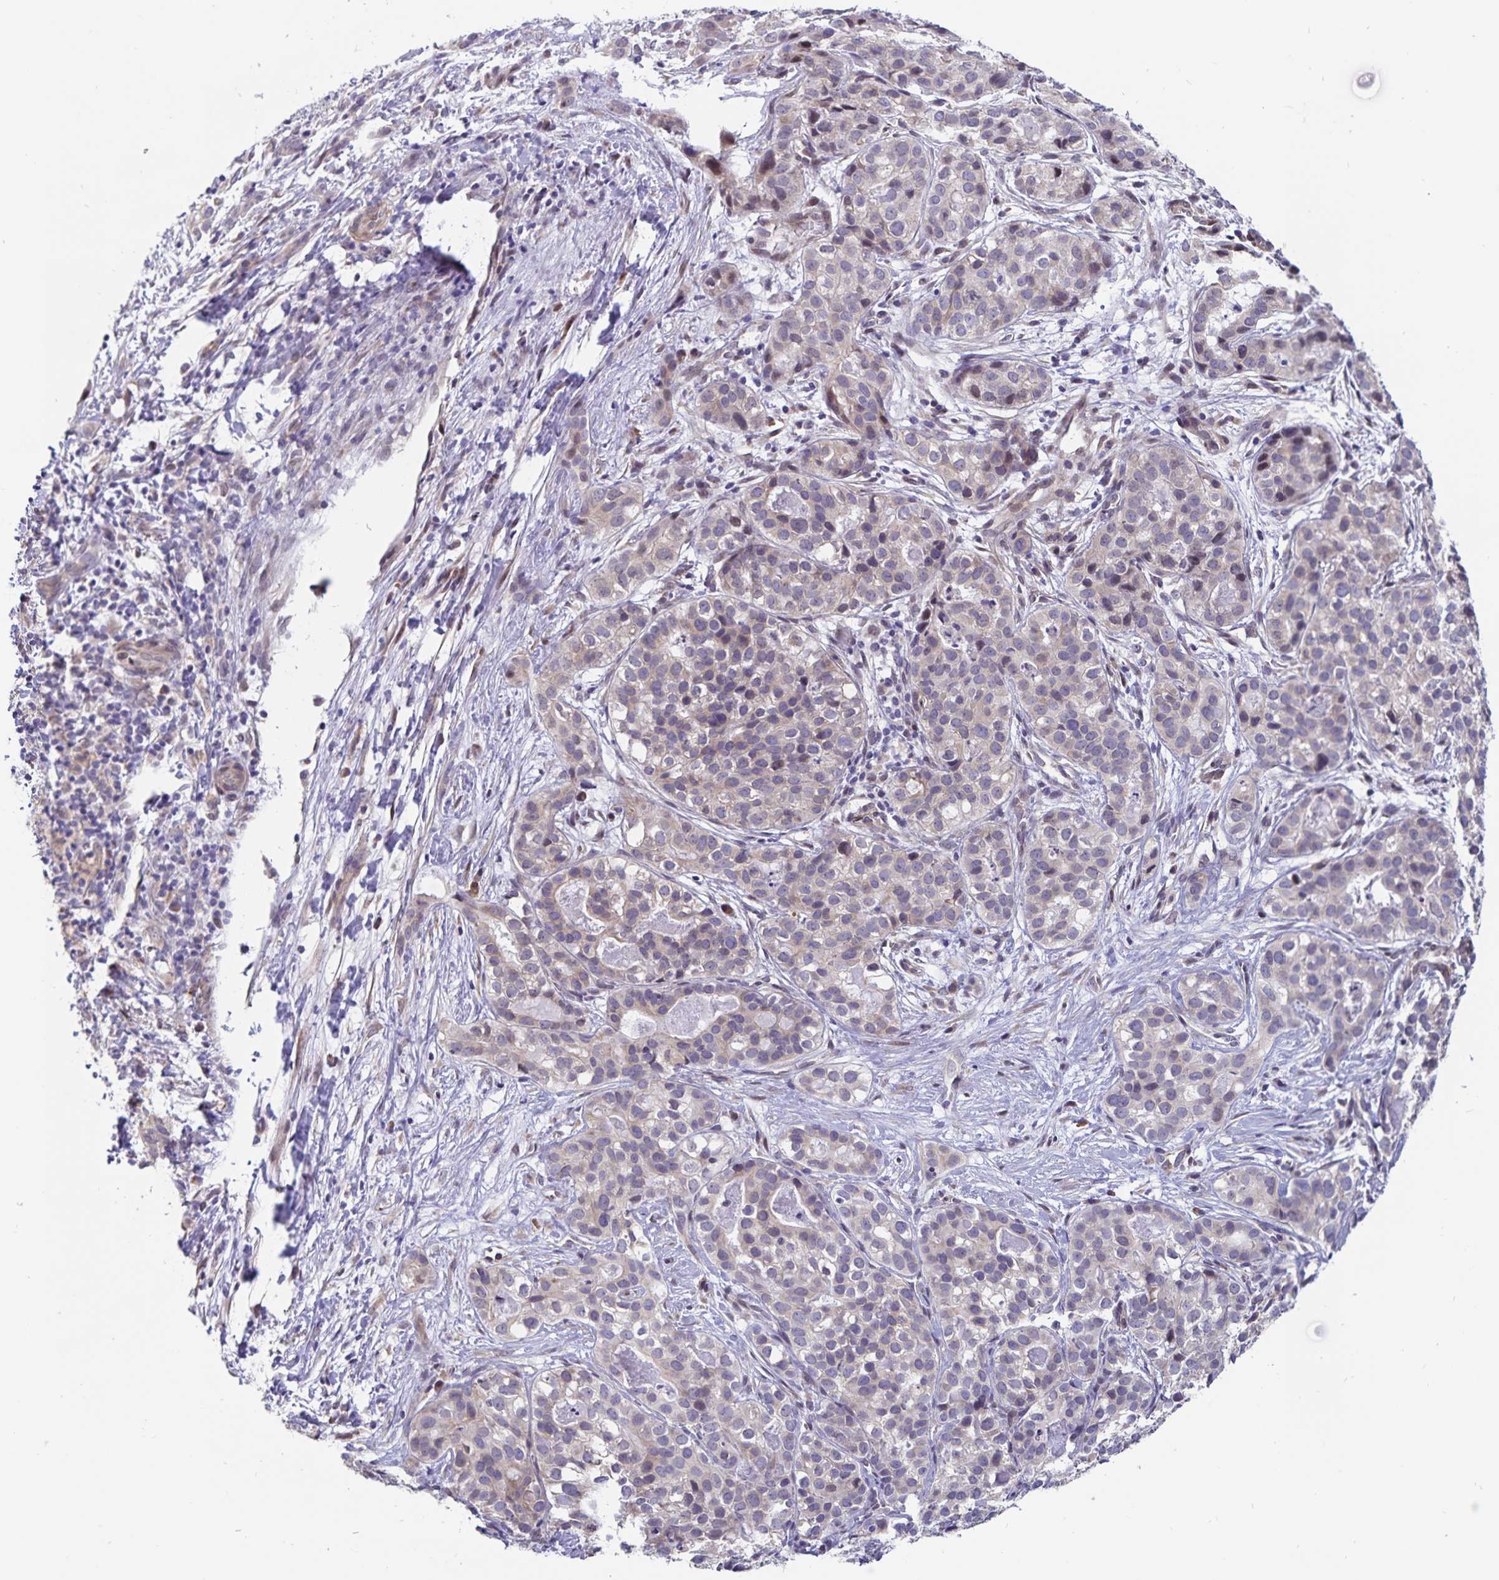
{"staining": {"intensity": "weak", "quantity": "<25%", "location": "cytoplasmic/membranous"}, "tissue": "liver cancer", "cell_type": "Tumor cells", "image_type": "cancer", "snomed": [{"axis": "morphology", "description": "Cholangiocarcinoma"}, {"axis": "topography", "description": "Liver"}], "caption": "Immunohistochemical staining of liver cholangiocarcinoma displays no significant staining in tumor cells.", "gene": "ATP2A2", "patient": {"sex": "male", "age": 56}}